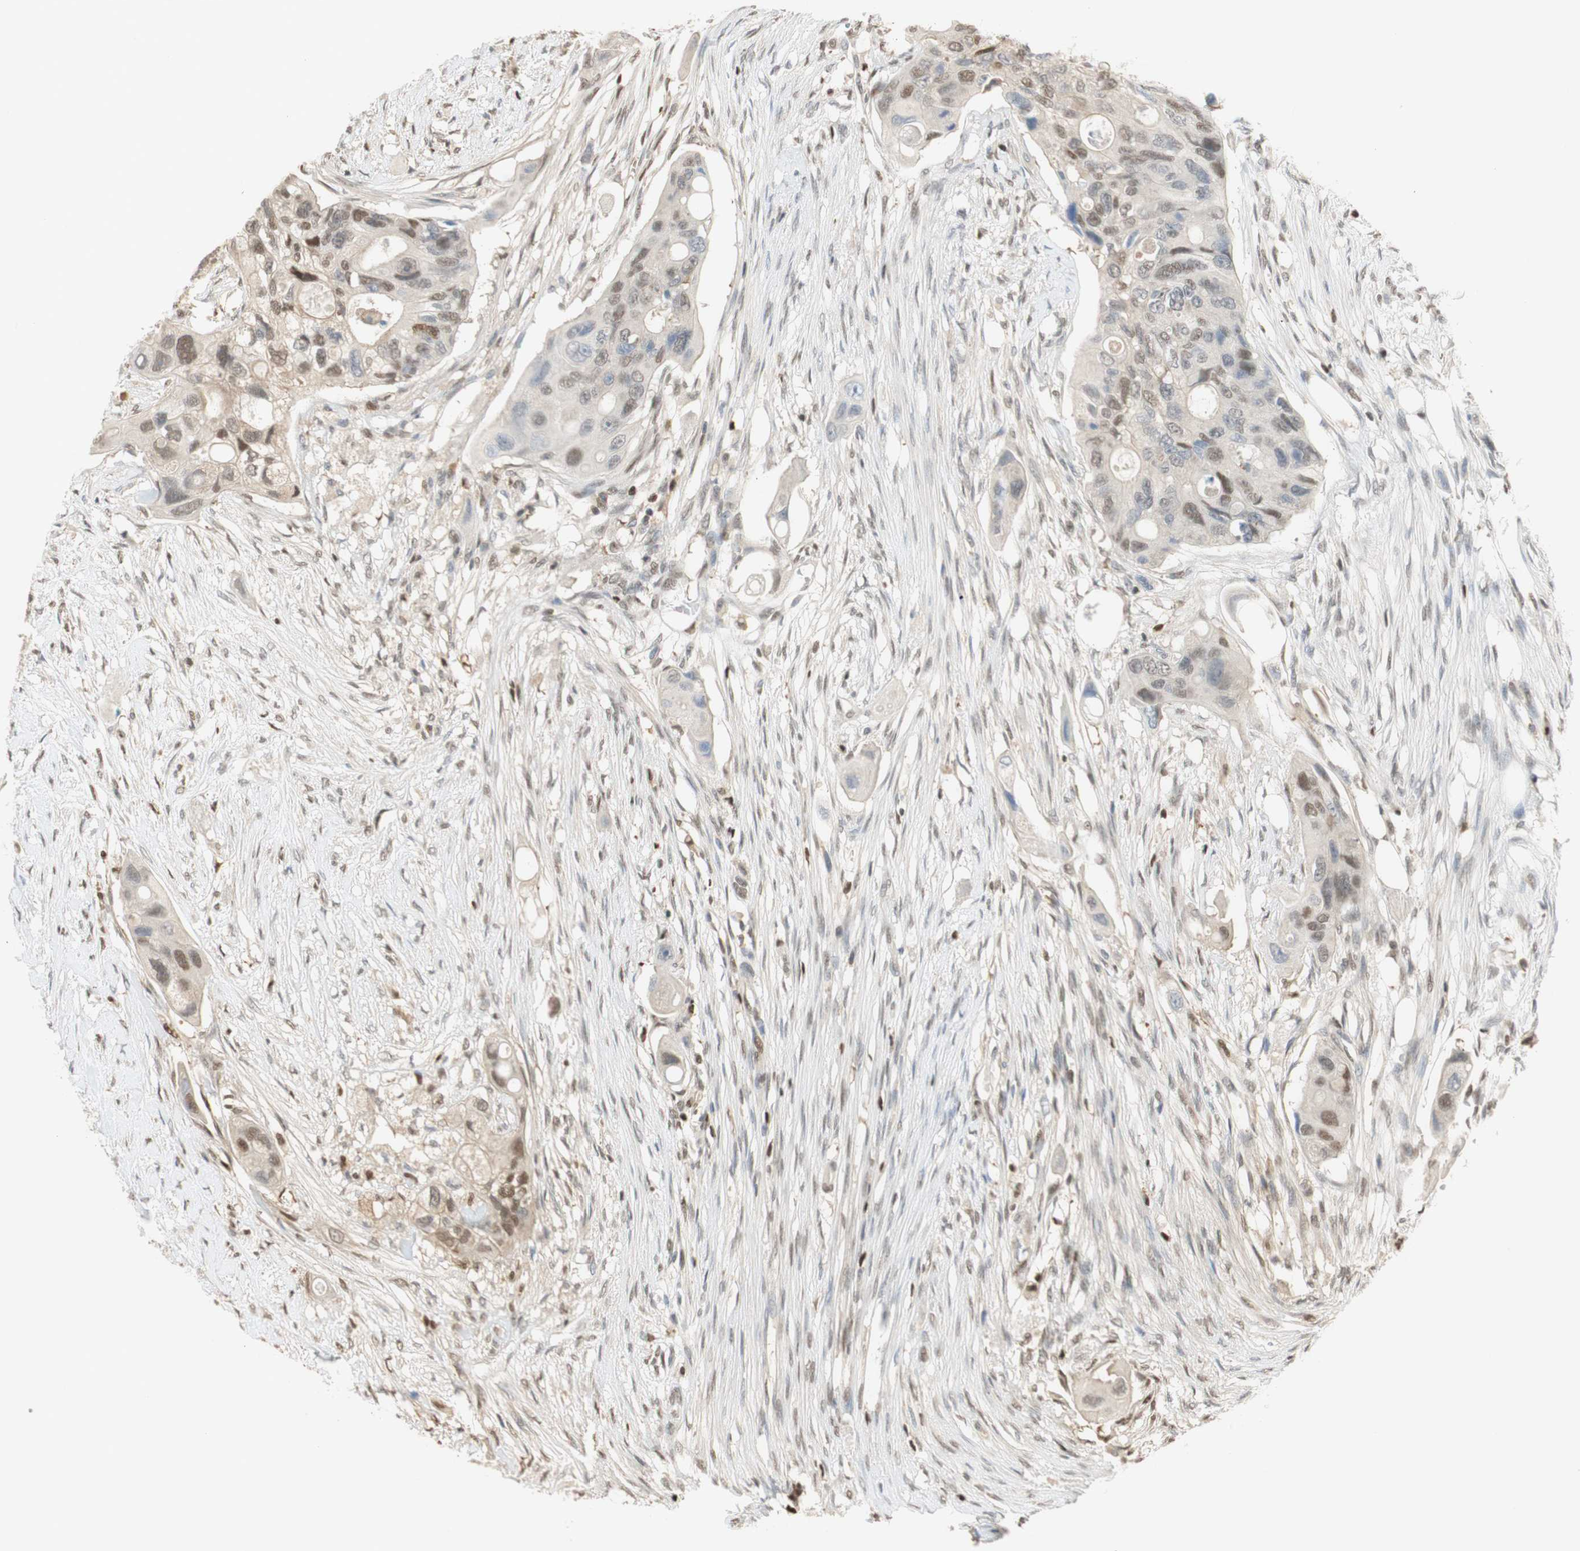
{"staining": {"intensity": "moderate", "quantity": "25%-75%", "location": "nuclear"}, "tissue": "colorectal cancer", "cell_type": "Tumor cells", "image_type": "cancer", "snomed": [{"axis": "morphology", "description": "Adenocarcinoma, NOS"}, {"axis": "topography", "description": "Colon"}], "caption": "The image reveals staining of colorectal adenocarcinoma, revealing moderate nuclear protein staining (brown color) within tumor cells.", "gene": "NAP1L4", "patient": {"sex": "female", "age": 57}}